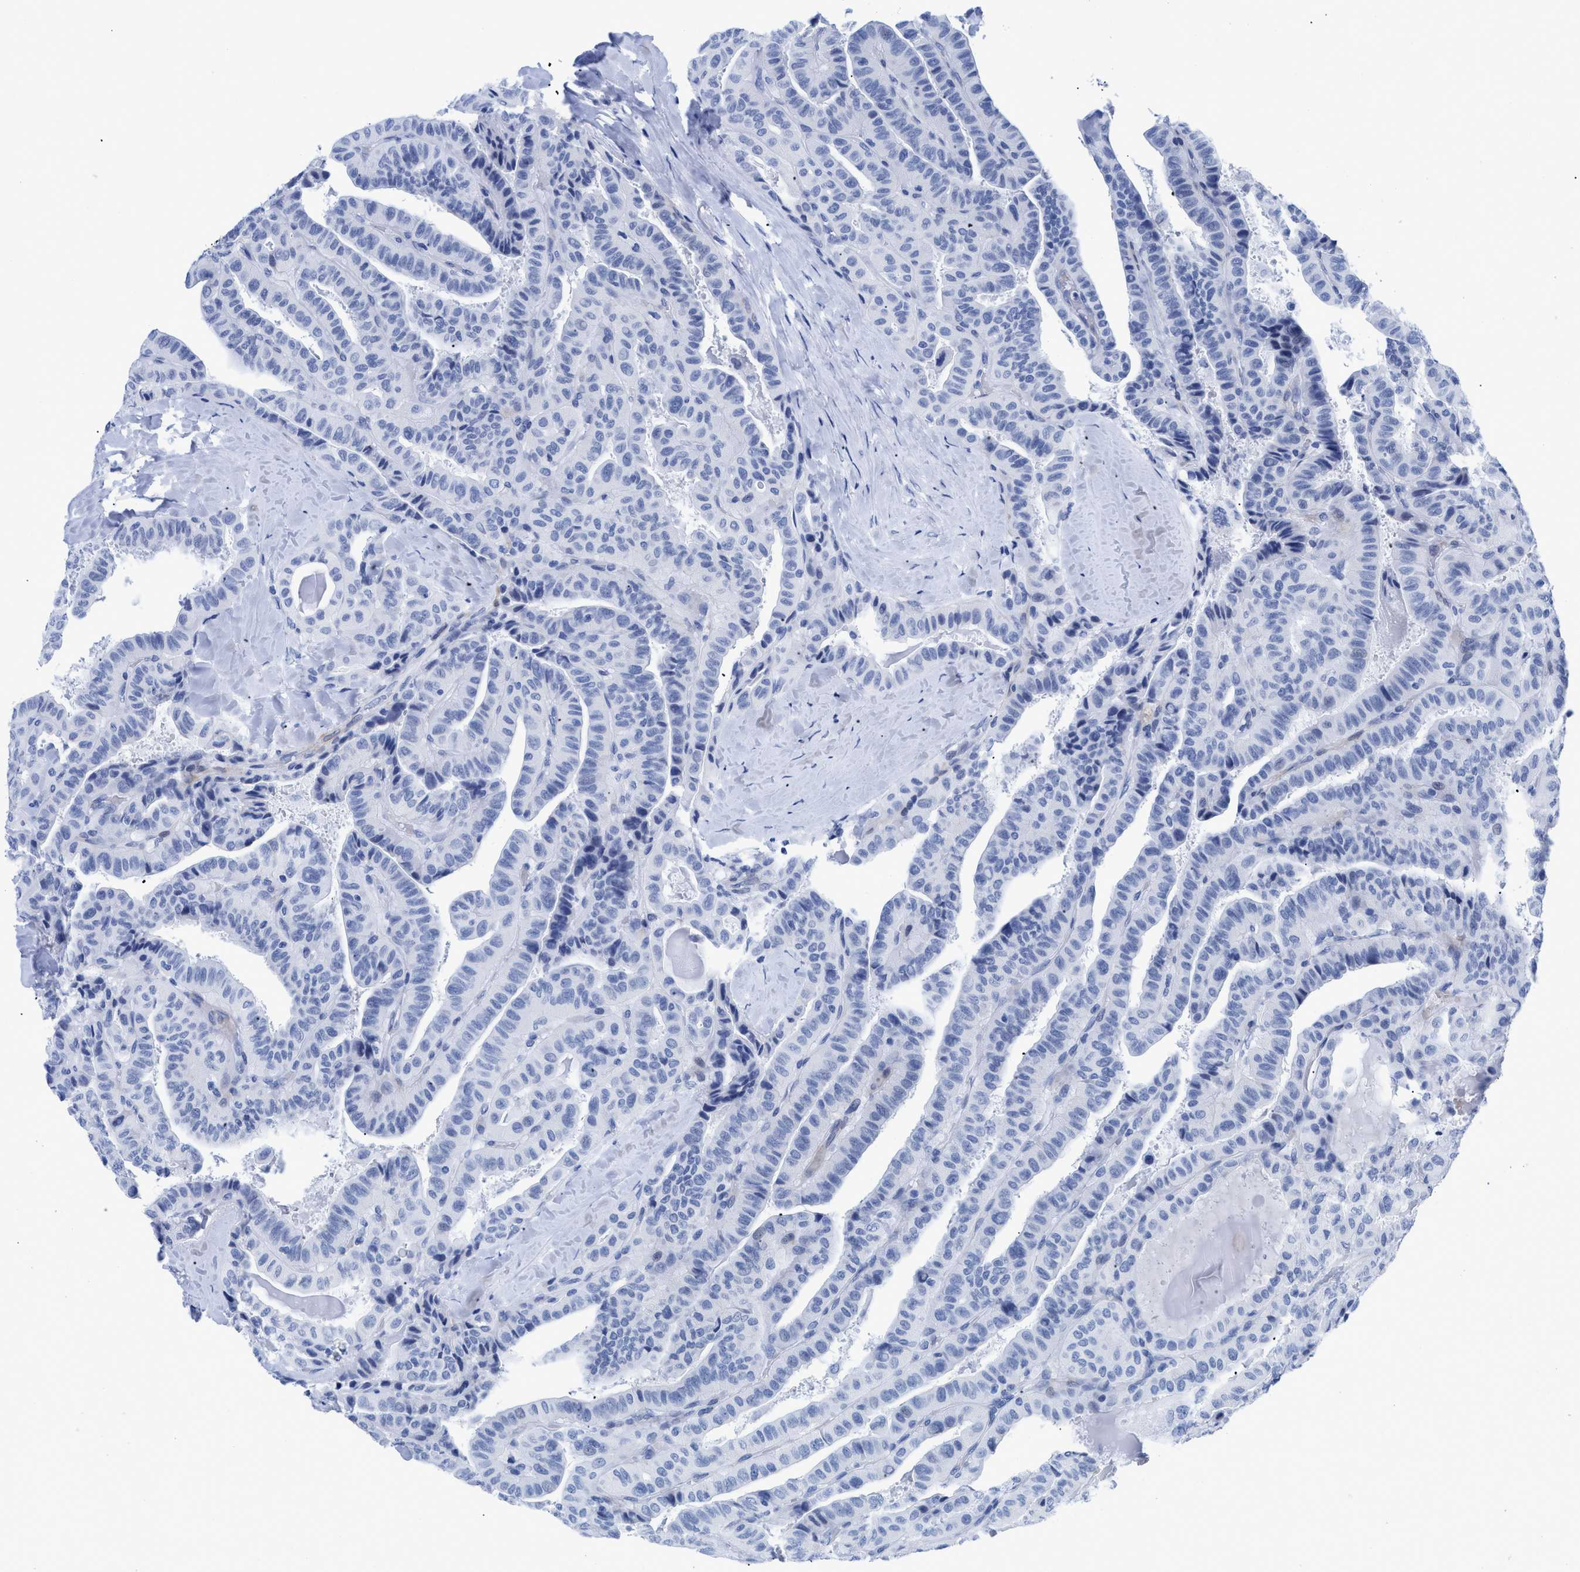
{"staining": {"intensity": "negative", "quantity": "none", "location": "none"}, "tissue": "thyroid cancer", "cell_type": "Tumor cells", "image_type": "cancer", "snomed": [{"axis": "morphology", "description": "Papillary adenocarcinoma, NOS"}, {"axis": "topography", "description": "Thyroid gland"}], "caption": "High power microscopy histopathology image of an IHC photomicrograph of papillary adenocarcinoma (thyroid), revealing no significant positivity in tumor cells.", "gene": "DUSP26", "patient": {"sex": "male", "age": 77}}